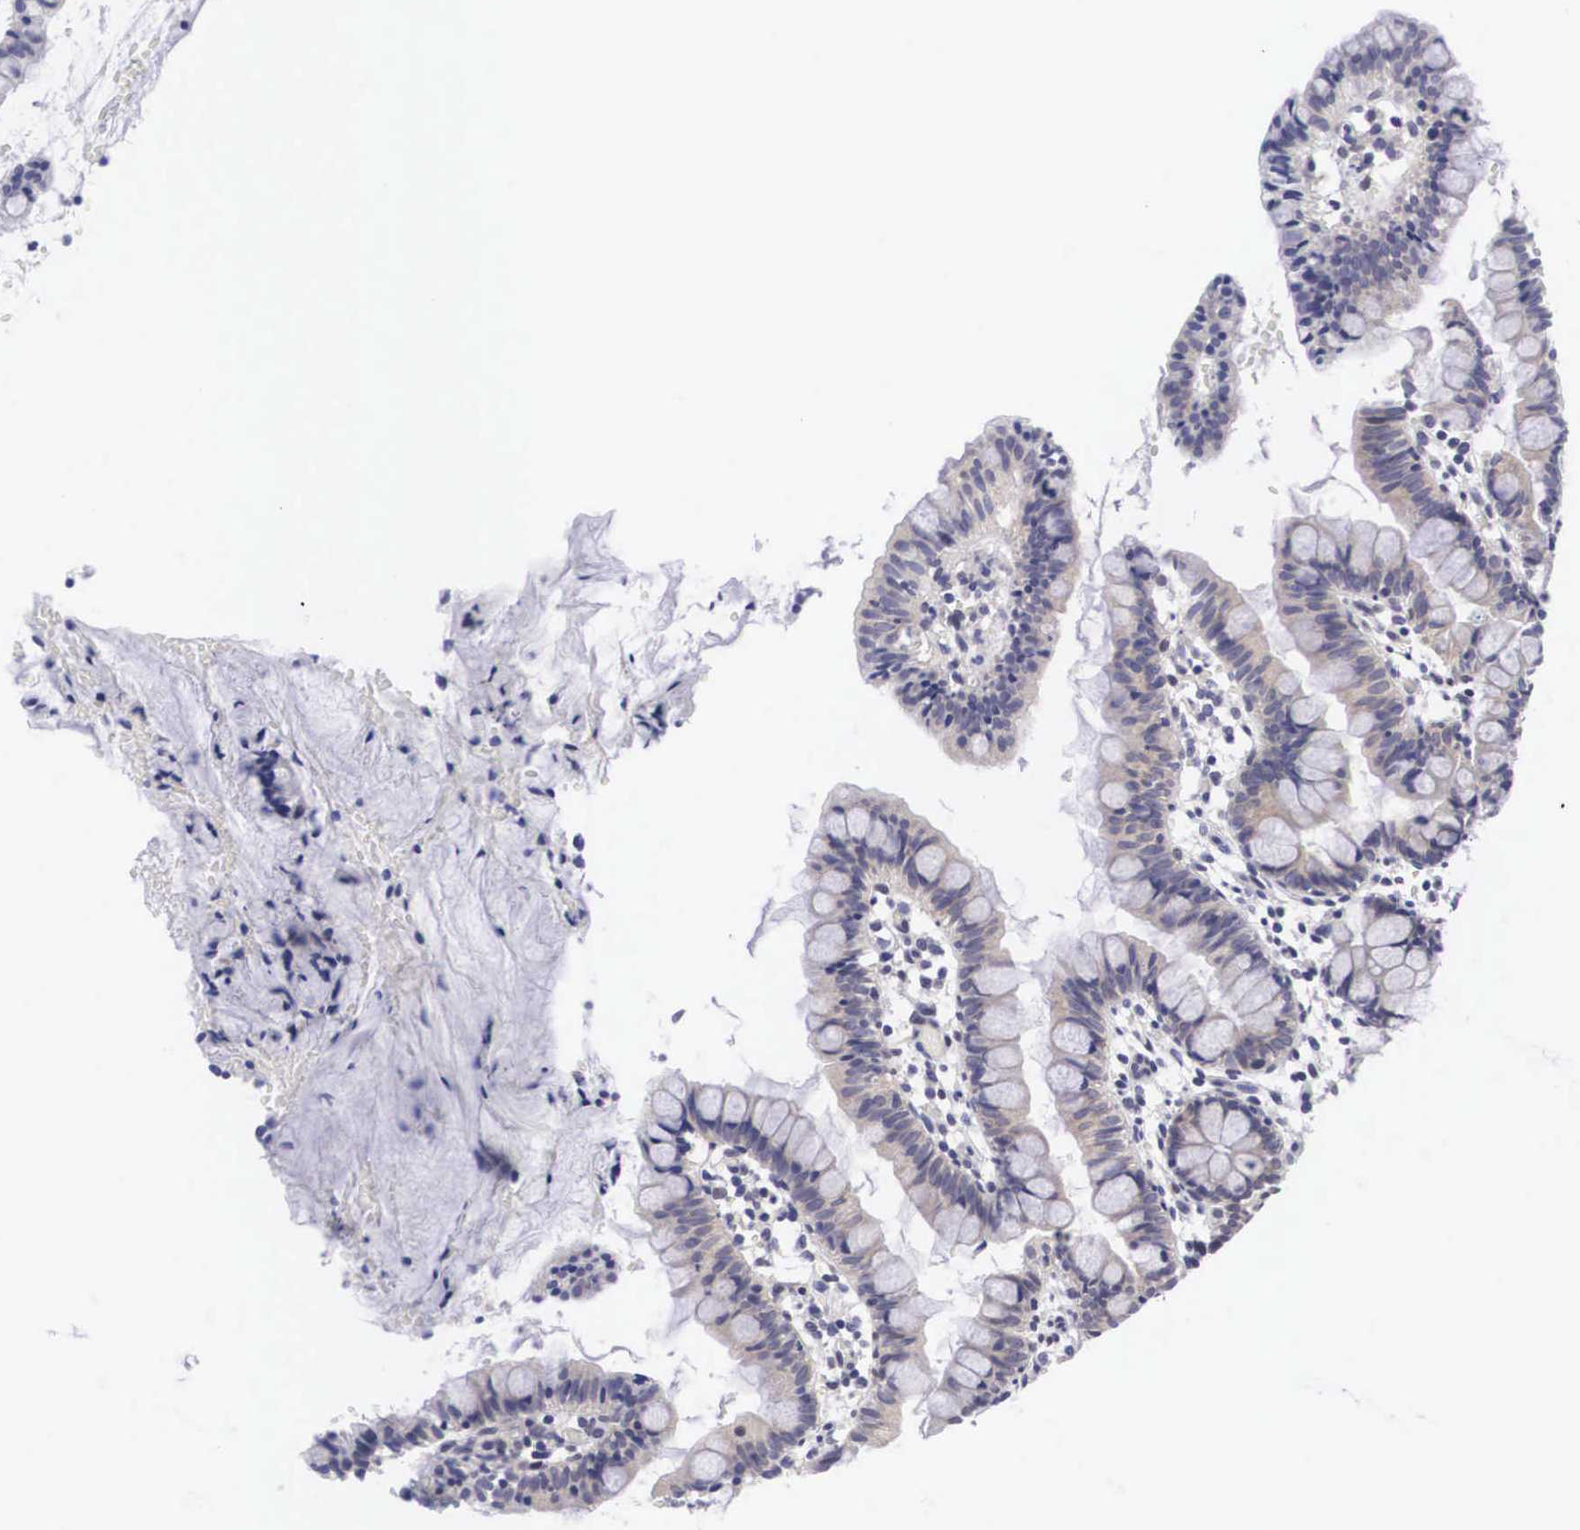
{"staining": {"intensity": "moderate", "quantity": "<25%", "location": "nuclear"}, "tissue": "small intestine", "cell_type": "Glandular cells", "image_type": "normal", "snomed": [{"axis": "morphology", "description": "Normal tissue, NOS"}, {"axis": "topography", "description": "Small intestine"}], "caption": "Small intestine stained with IHC exhibits moderate nuclear expression in about <25% of glandular cells. (DAB = brown stain, brightfield microscopy at high magnification).", "gene": "SOX11", "patient": {"sex": "male", "age": 1}}